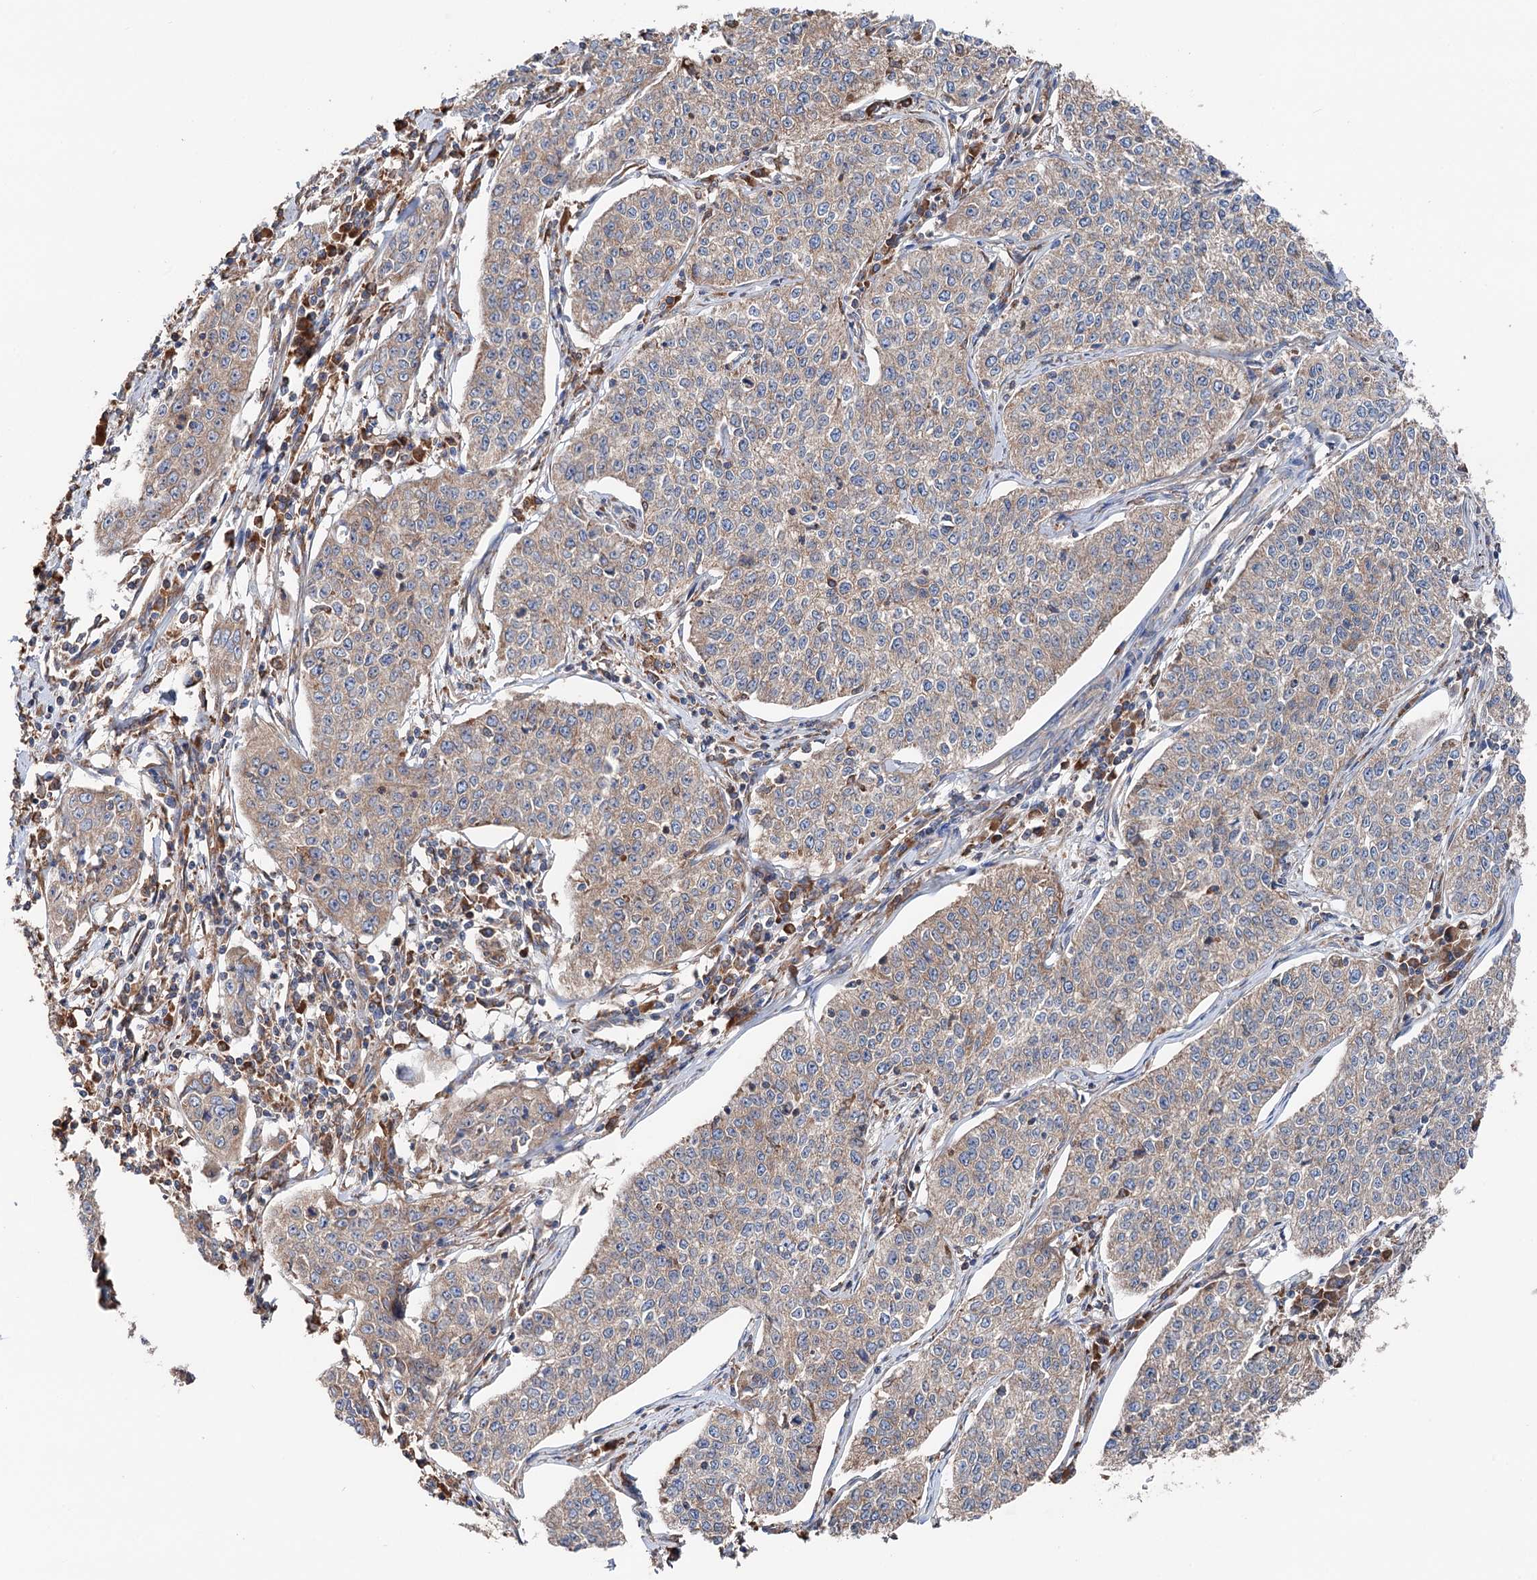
{"staining": {"intensity": "weak", "quantity": "25%-75%", "location": "cytoplasmic/membranous"}, "tissue": "cervical cancer", "cell_type": "Tumor cells", "image_type": "cancer", "snomed": [{"axis": "morphology", "description": "Squamous cell carcinoma, NOS"}, {"axis": "topography", "description": "Cervix"}], "caption": "A brown stain labels weak cytoplasmic/membranous expression of a protein in human cervical cancer (squamous cell carcinoma) tumor cells.", "gene": "ERP29", "patient": {"sex": "female", "age": 35}}